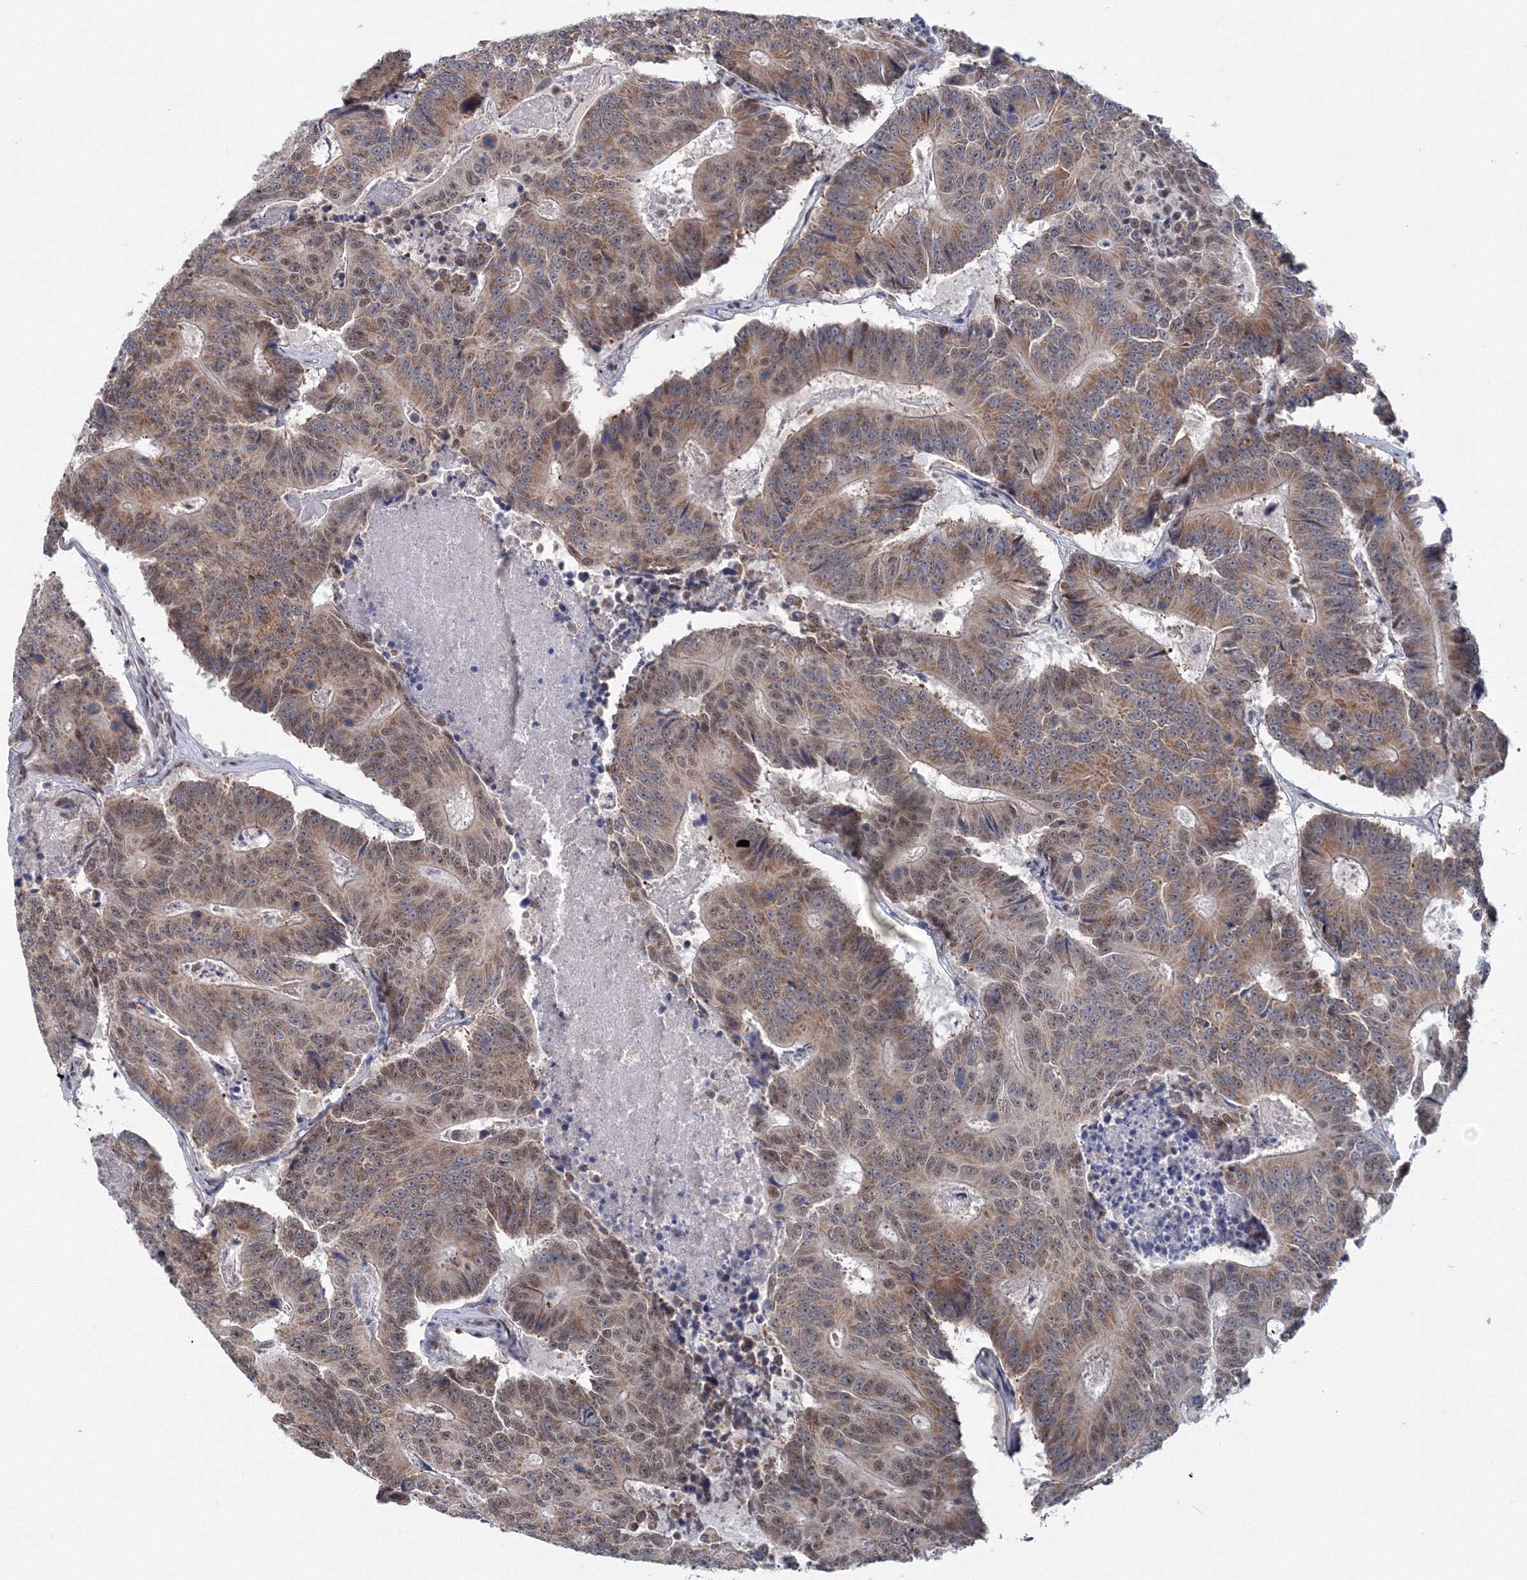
{"staining": {"intensity": "moderate", "quantity": ">75%", "location": "cytoplasmic/membranous,nuclear"}, "tissue": "colorectal cancer", "cell_type": "Tumor cells", "image_type": "cancer", "snomed": [{"axis": "morphology", "description": "Adenocarcinoma, NOS"}, {"axis": "topography", "description": "Colon"}], "caption": "Immunohistochemical staining of human adenocarcinoma (colorectal) reveals medium levels of moderate cytoplasmic/membranous and nuclear expression in about >75% of tumor cells.", "gene": "SF3B6", "patient": {"sex": "male", "age": 83}}